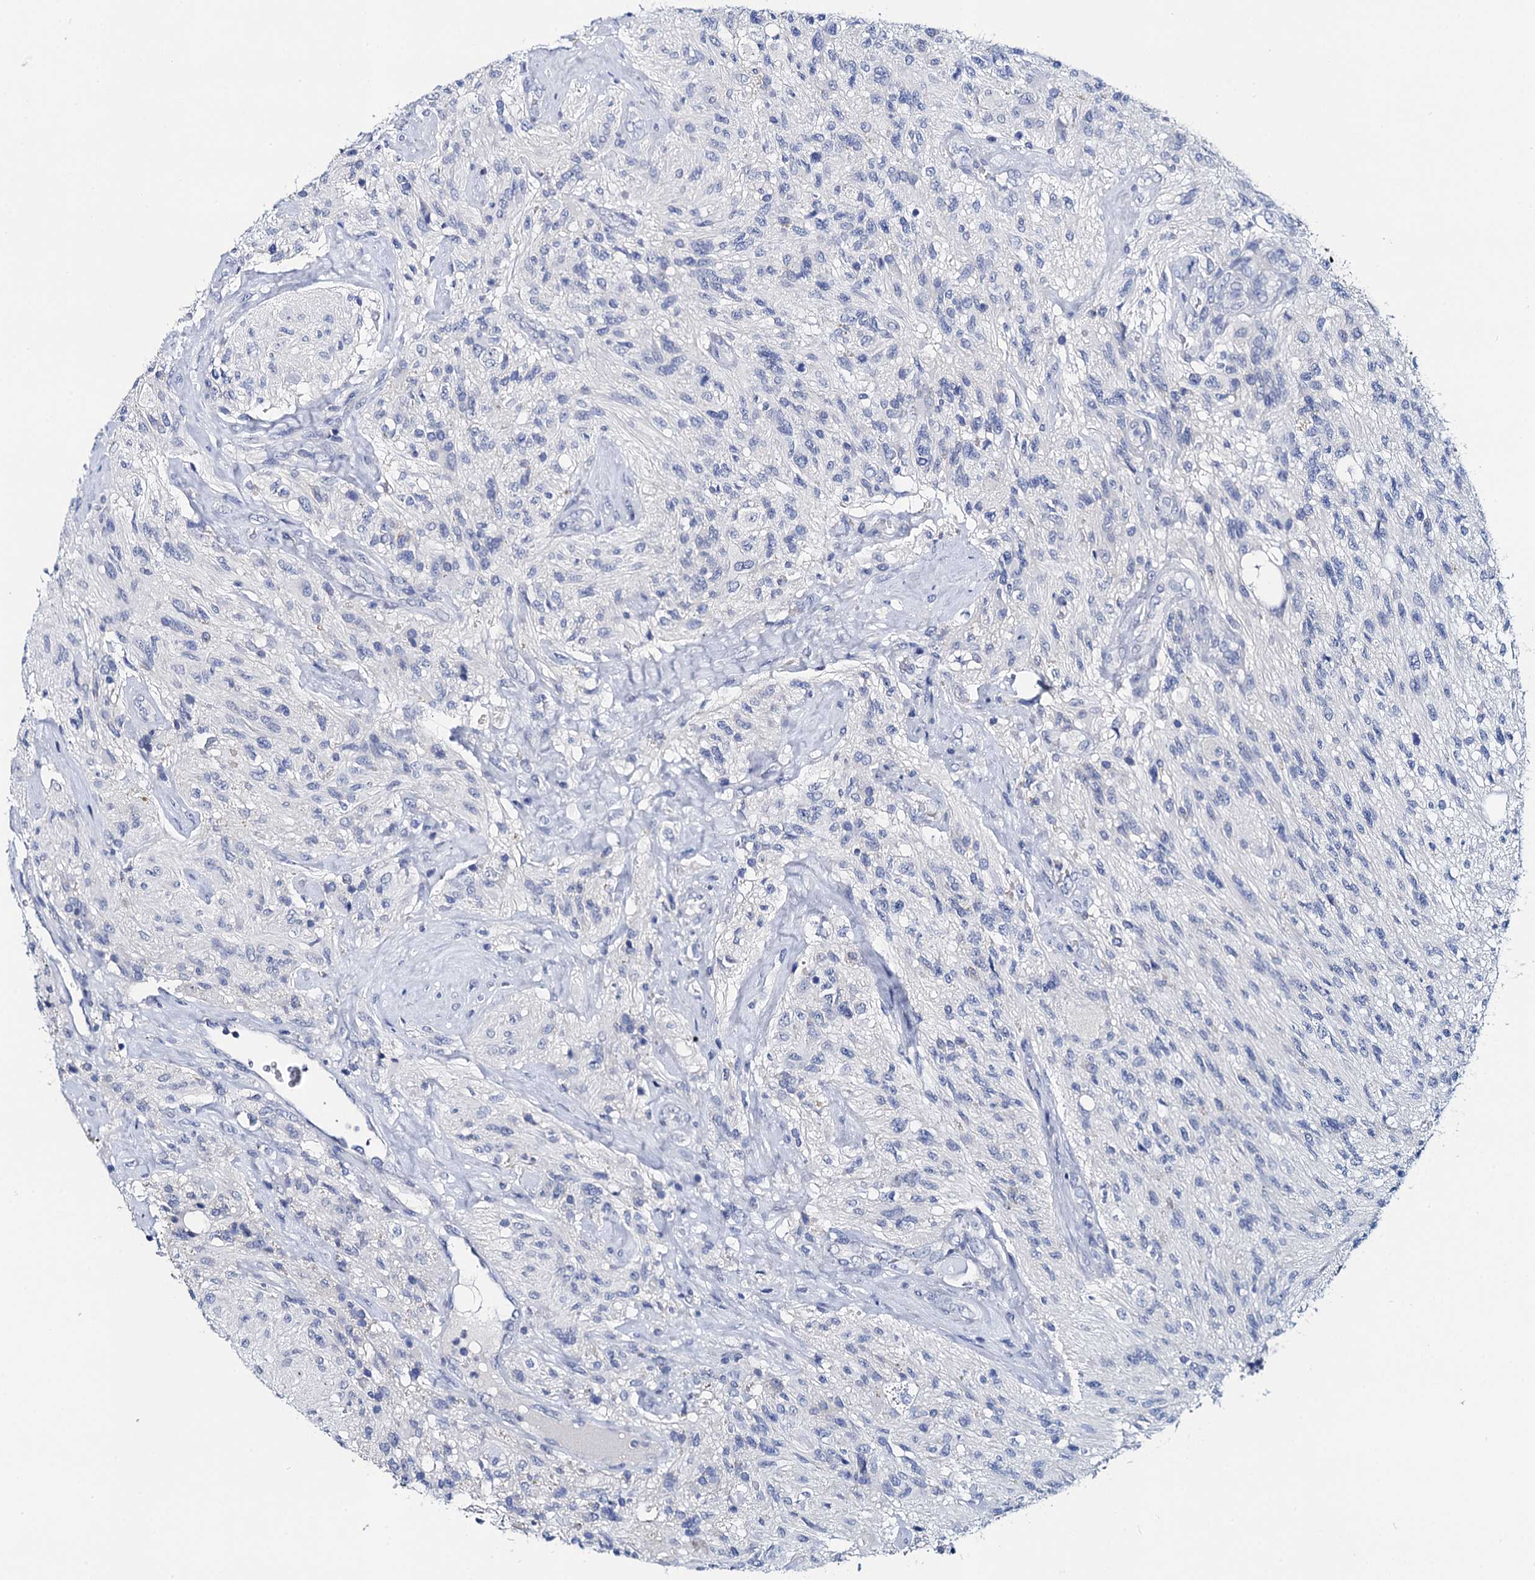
{"staining": {"intensity": "negative", "quantity": "none", "location": "none"}, "tissue": "glioma", "cell_type": "Tumor cells", "image_type": "cancer", "snomed": [{"axis": "morphology", "description": "Glioma, malignant, High grade"}, {"axis": "topography", "description": "Brain"}], "caption": "High magnification brightfield microscopy of glioma stained with DAB (brown) and counterstained with hematoxylin (blue): tumor cells show no significant expression. (DAB immunohistochemistry (IHC) with hematoxylin counter stain).", "gene": "LYPD3", "patient": {"sex": "male", "age": 56}}